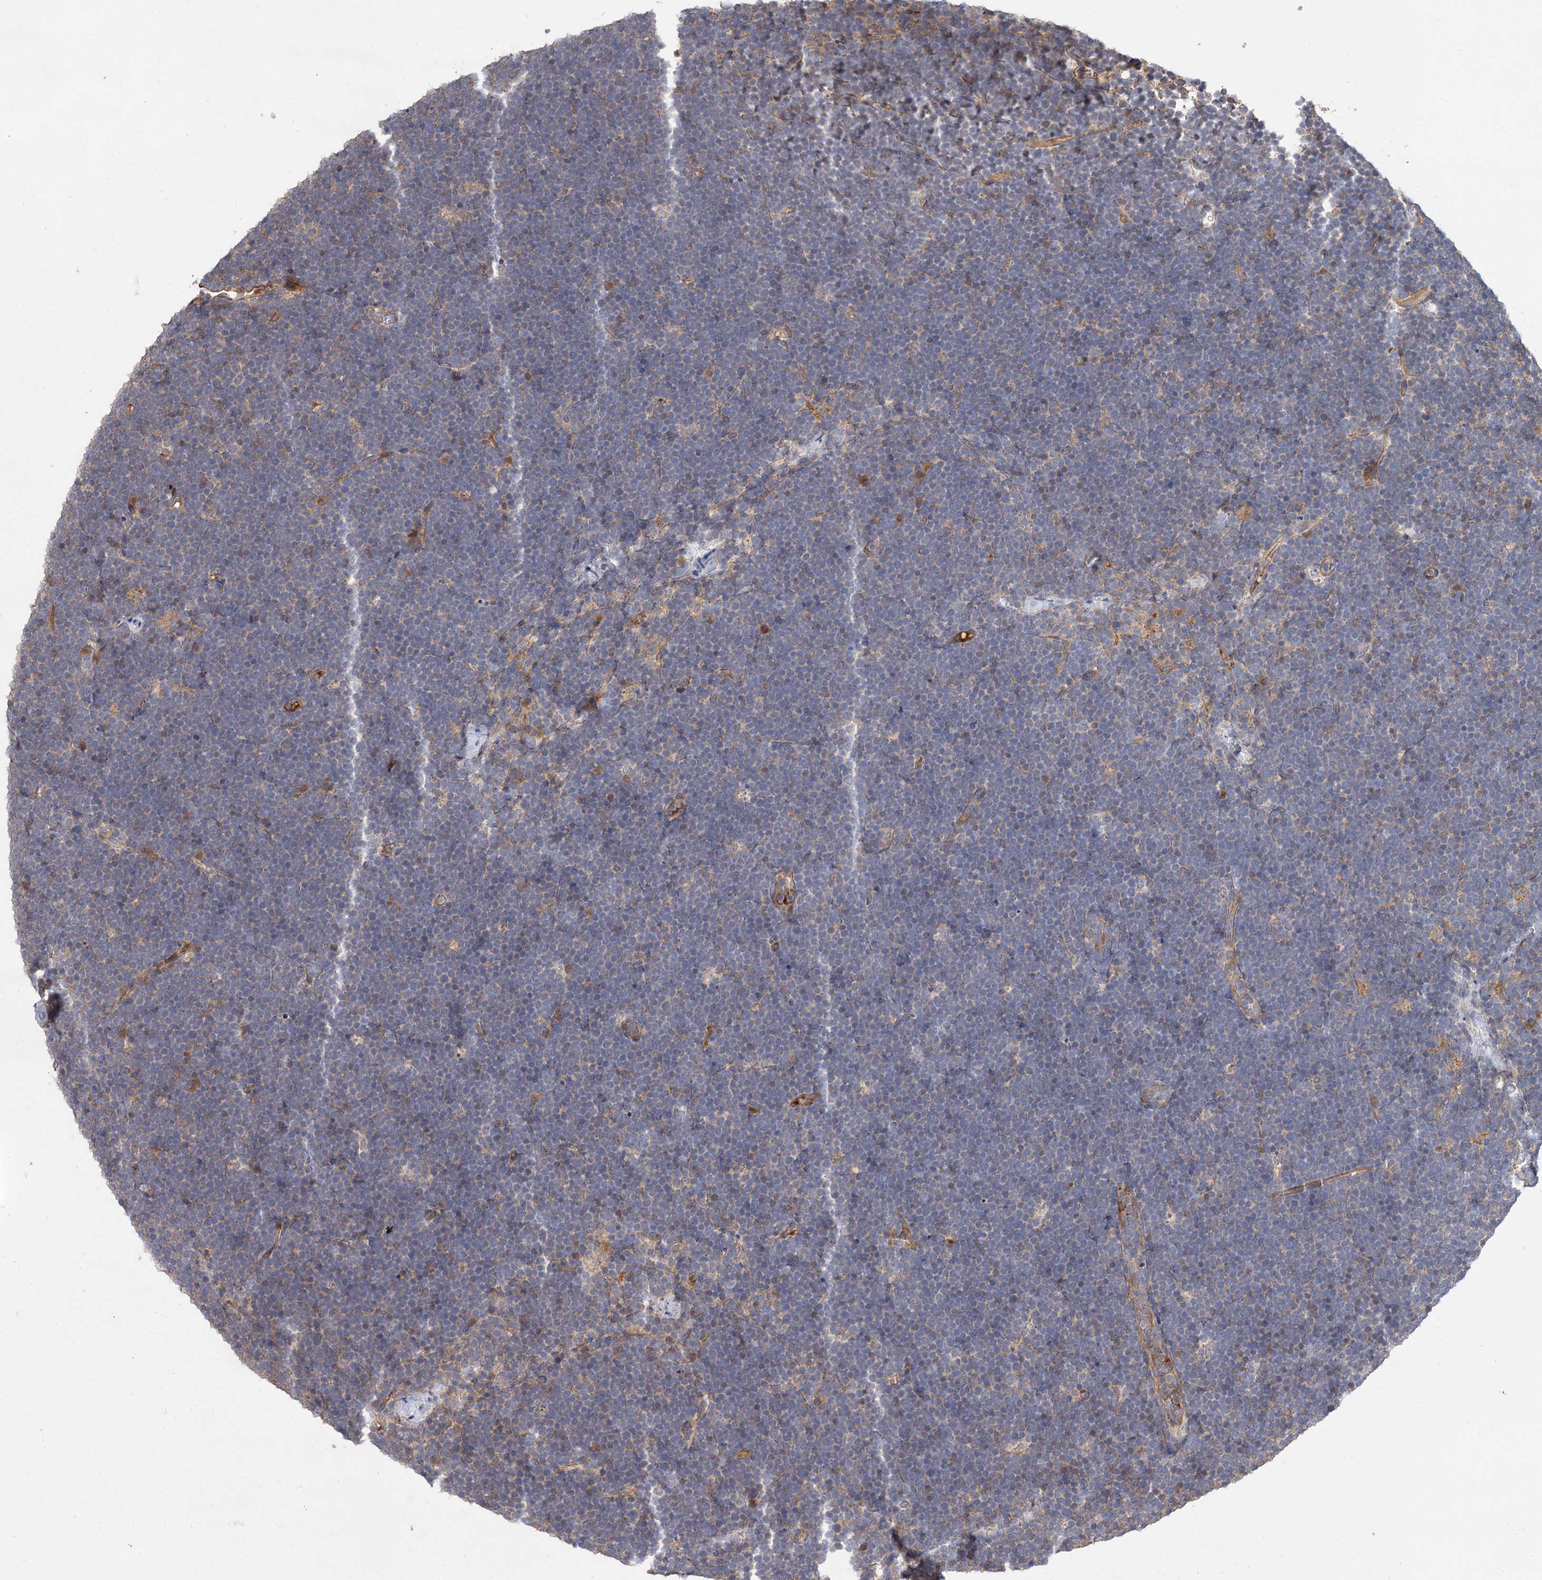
{"staining": {"intensity": "negative", "quantity": "none", "location": "none"}, "tissue": "lymphoma", "cell_type": "Tumor cells", "image_type": "cancer", "snomed": [{"axis": "morphology", "description": "Malignant lymphoma, non-Hodgkin's type, High grade"}, {"axis": "topography", "description": "Lymph node"}], "caption": "This is a histopathology image of immunohistochemistry (IHC) staining of high-grade malignant lymphoma, non-Hodgkin's type, which shows no positivity in tumor cells.", "gene": "FBXW8", "patient": {"sex": "male", "age": 13}}